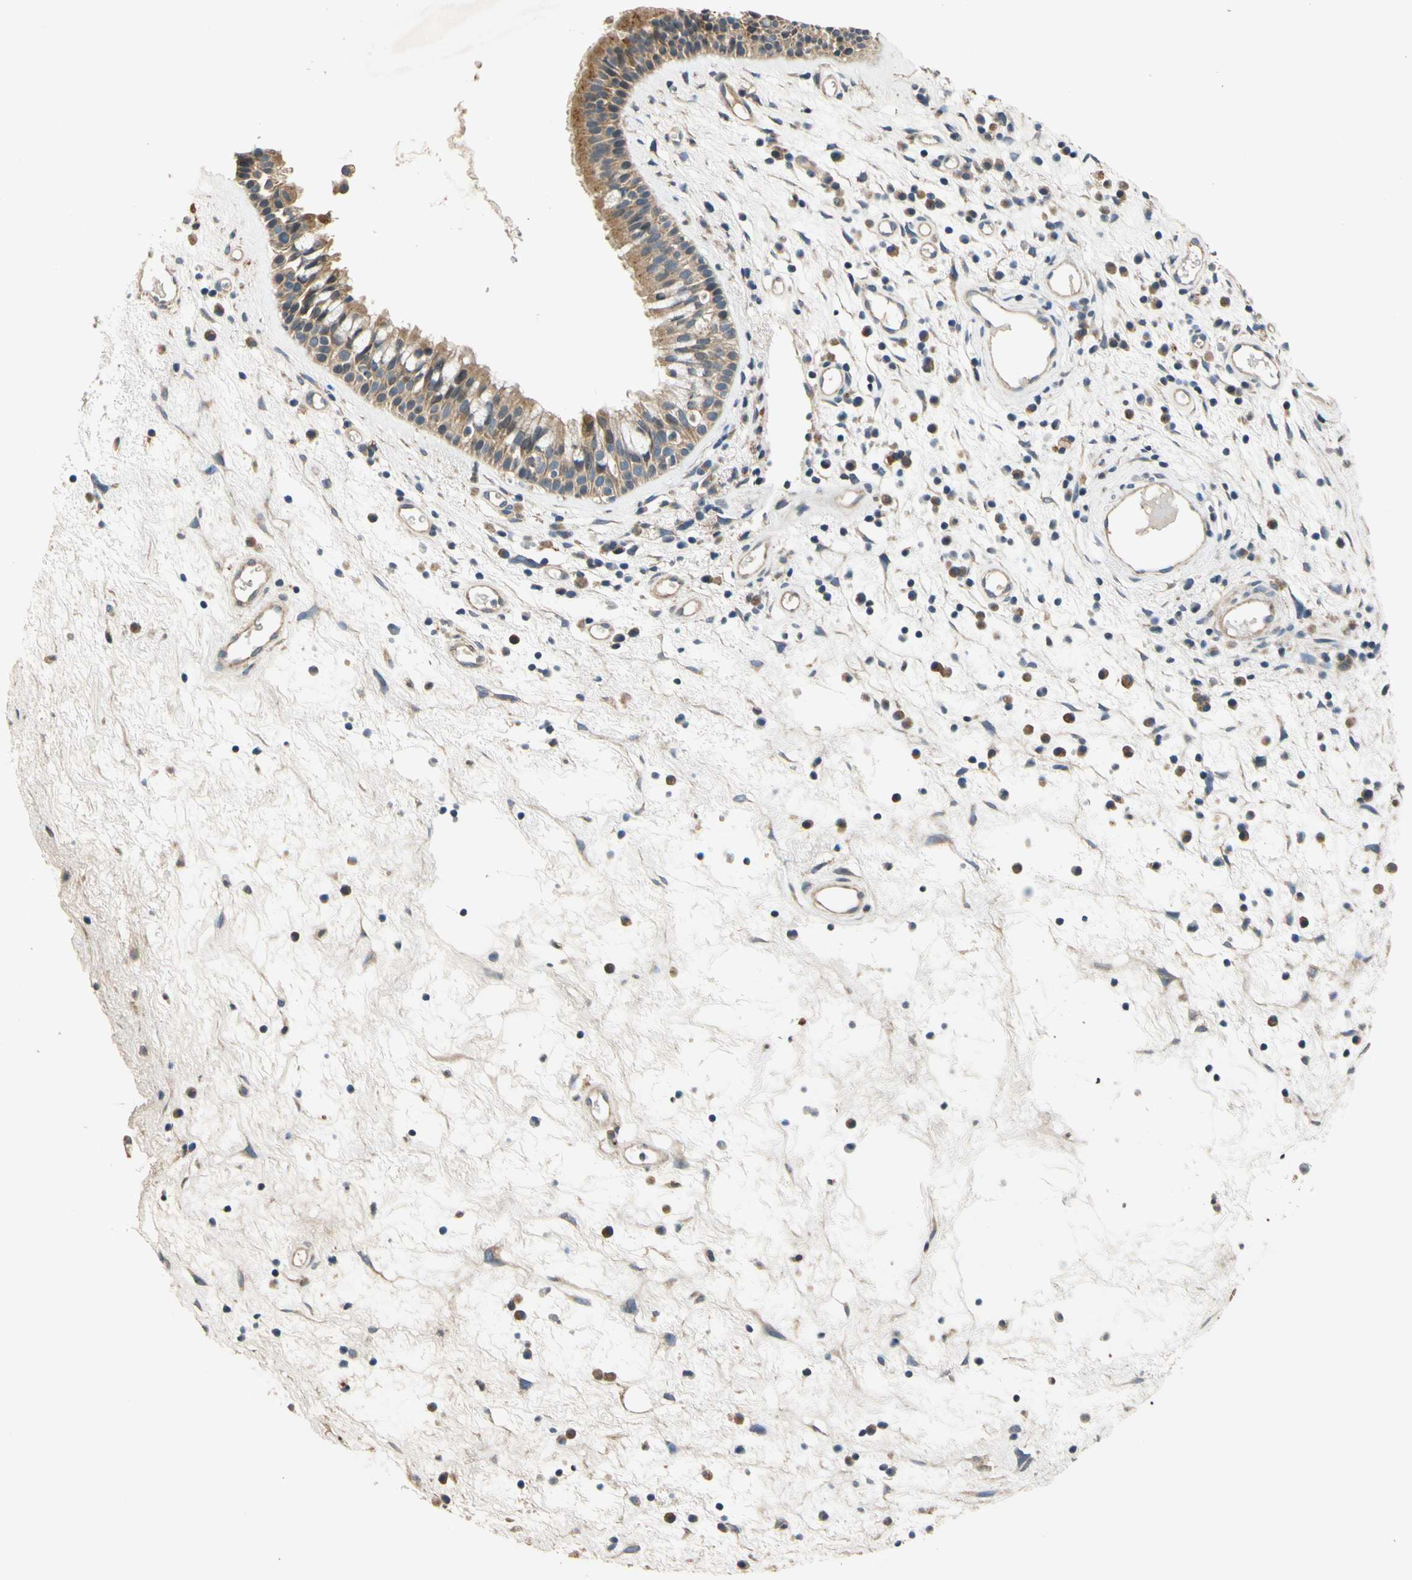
{"staining": {"intensity": "moderate", "quantity": ">75%", "location": "cytoplasmic/membranous"}, "tissue": "nasopharynx", "cell_type": "Respiratory epithelial cells", "image_type": "normal", "snomed": [{"axis": "morphology", "description": "Normal tissue, NOS"}, {"axis": "morphology", "description": "Inflammation, NOS"}, {"axis": "topography", "description": "Nasopharynx"}], "caption": "DAB immunohistochemical staining of unremarkable nasopharynx reveals moderate cytoplasmic/membranous protein expression in approximately >75% of respiratory epithelial cells. The protein is stained brown, and the nuclei are stained in blue (DAB IHC with brightfield microscopy, high magnification).", "gene": "ALKBH3", "patient": {"sex": "male", "age": 48}}